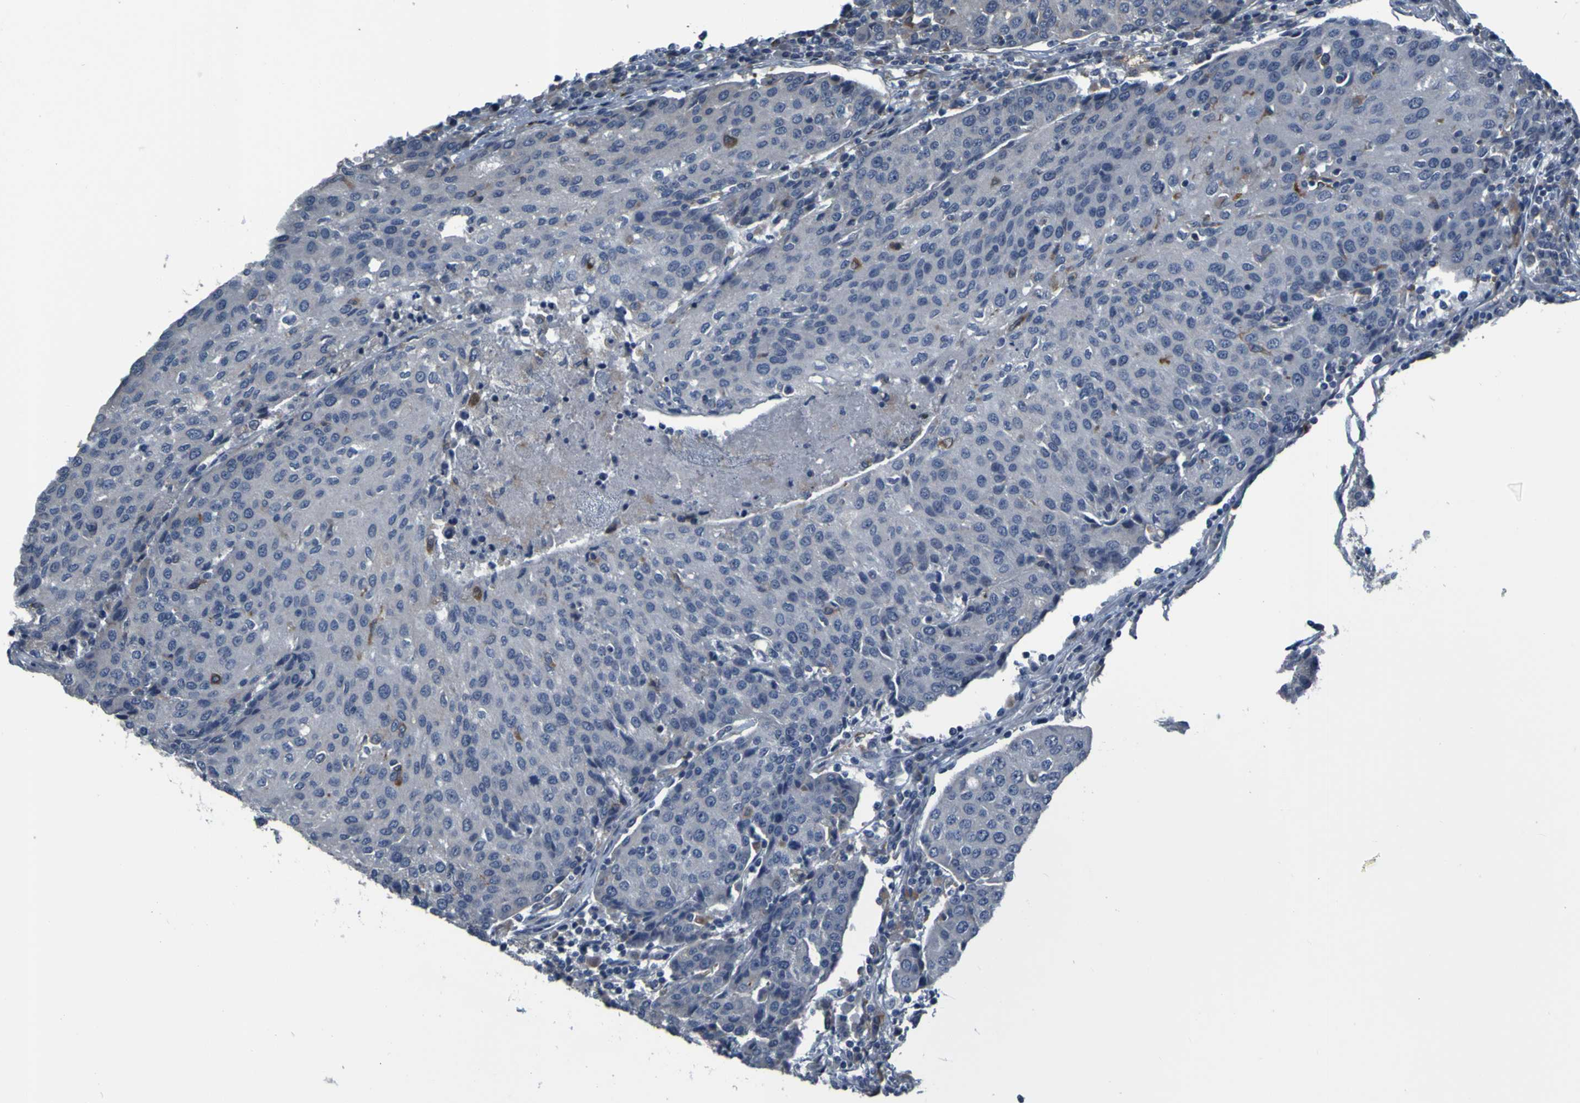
{"staining": {"intensity": "negative", "quantity": "none", "location": "none"}, "tissue": "urothelial cancer", "cell_type": "Tumor cells", "image_type": "cancer", "snomed": [{"axis": "morphology", "description": "Urothelial carcinoma, High grade"}, {"axis": "topography", "description": "Urinary bladder"}], "caption": "Immunohistochemistry micrograph of neoplastic tissue: human urothelial cancer stained with DAB (3,3'-diaminobenzidine) demonstrates no significant protein positivity in tumor cells. Nuclei are stained in blue.", "gene": "GRAMD1A", "patient": {"sex": "female", "age": 85}}